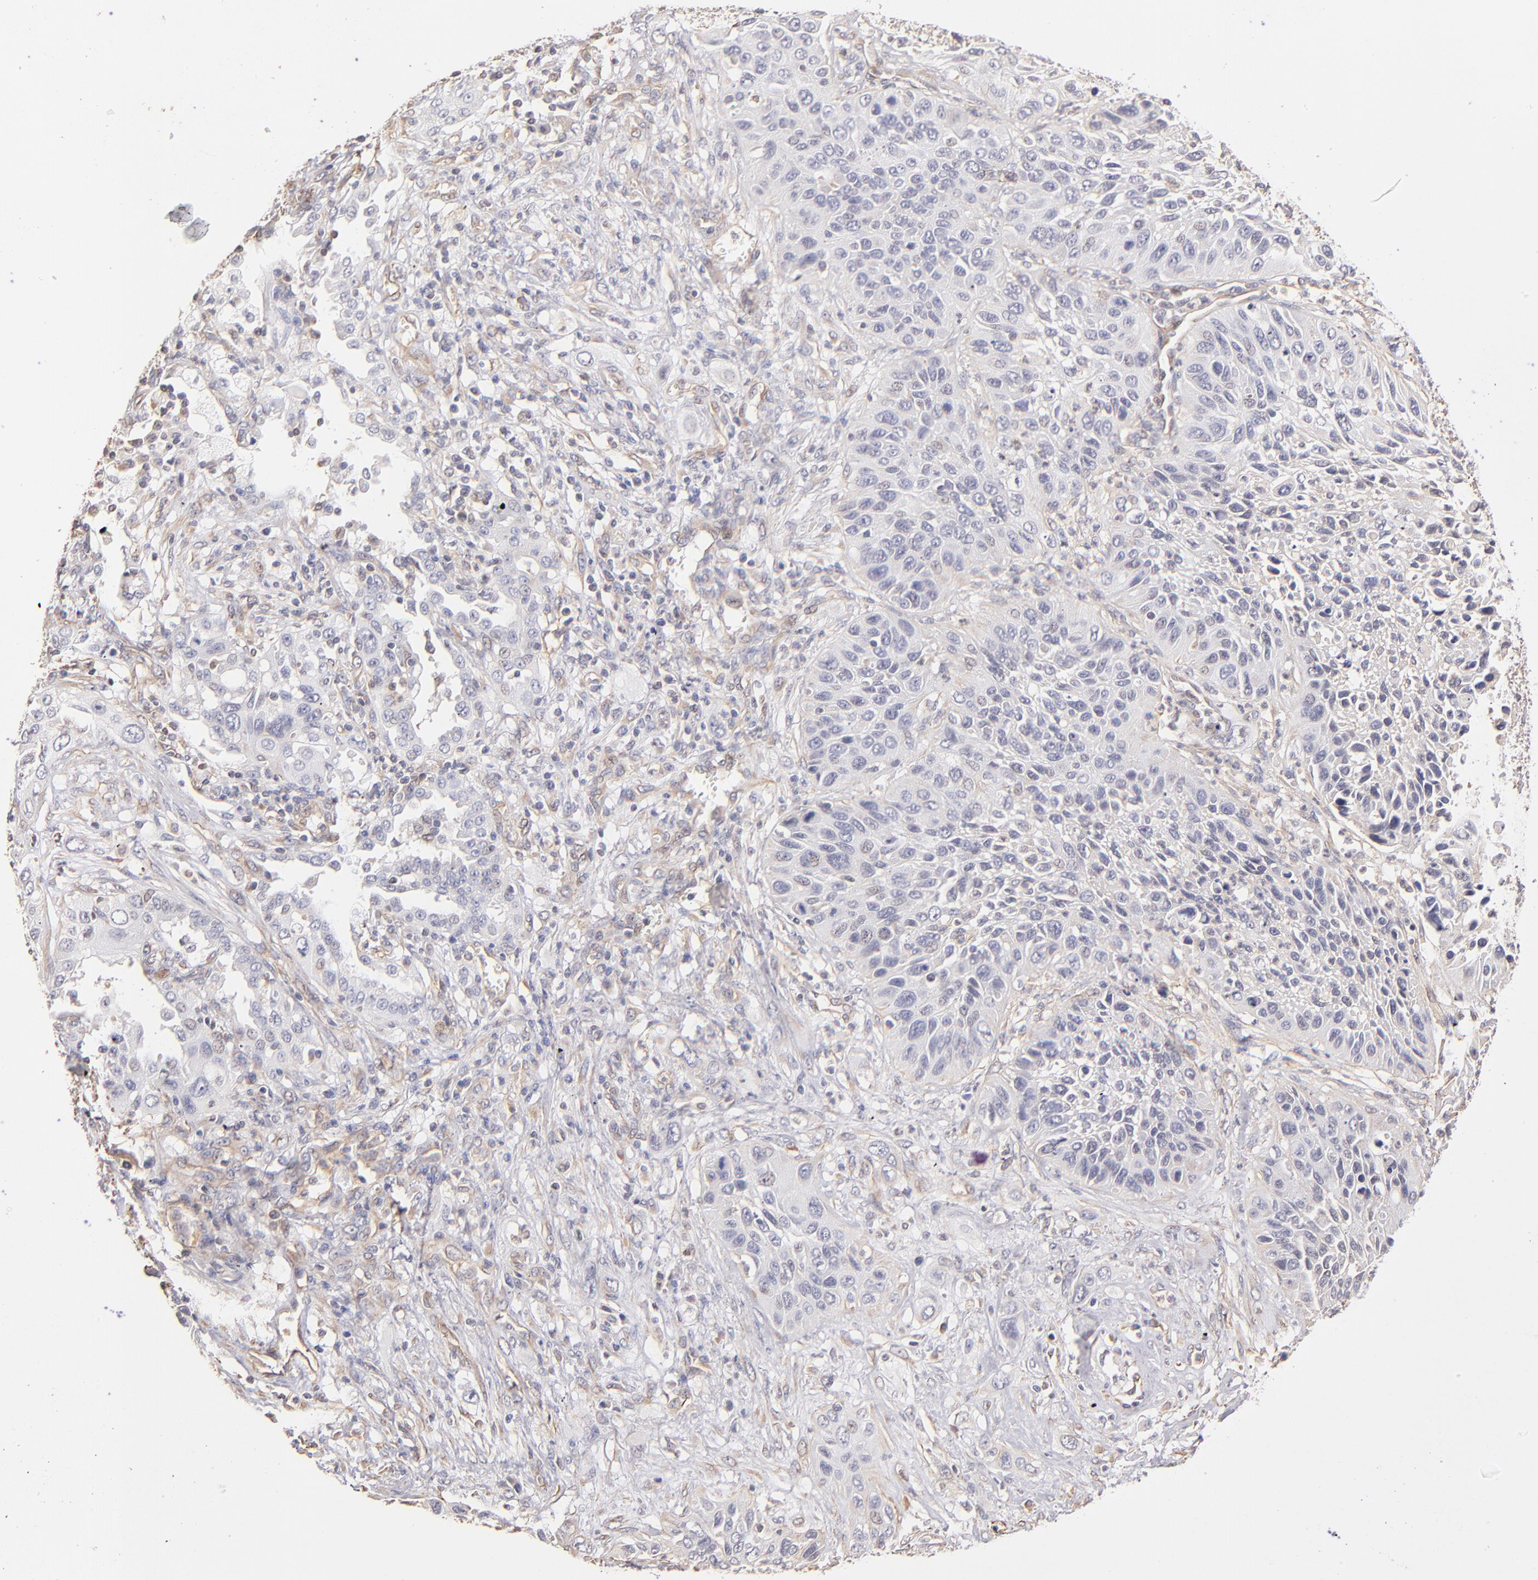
{"staining": {"intensity": "negative", "quantity": "none", "location": "none"}, "tissue": "lung cancer", "cell_type": "Tumor cells", "image_type": "cancer", "snomed": [{"axis": "morphology", "description": "Squamous cell carcinoma, NOS"}, {"axis": "topography", "description": "Lung"}], "caption": "High magnification brightfield microscopy of lung cancer (squamous cell carcinoma) stained with DAB (3,3'-diaminobenzidine) (brown) and counterstained with hematoxylin (blue): tumor cells show no significant expression.", "gene": "ABCC1", "patient": {"sex": "female", "age": 76}}